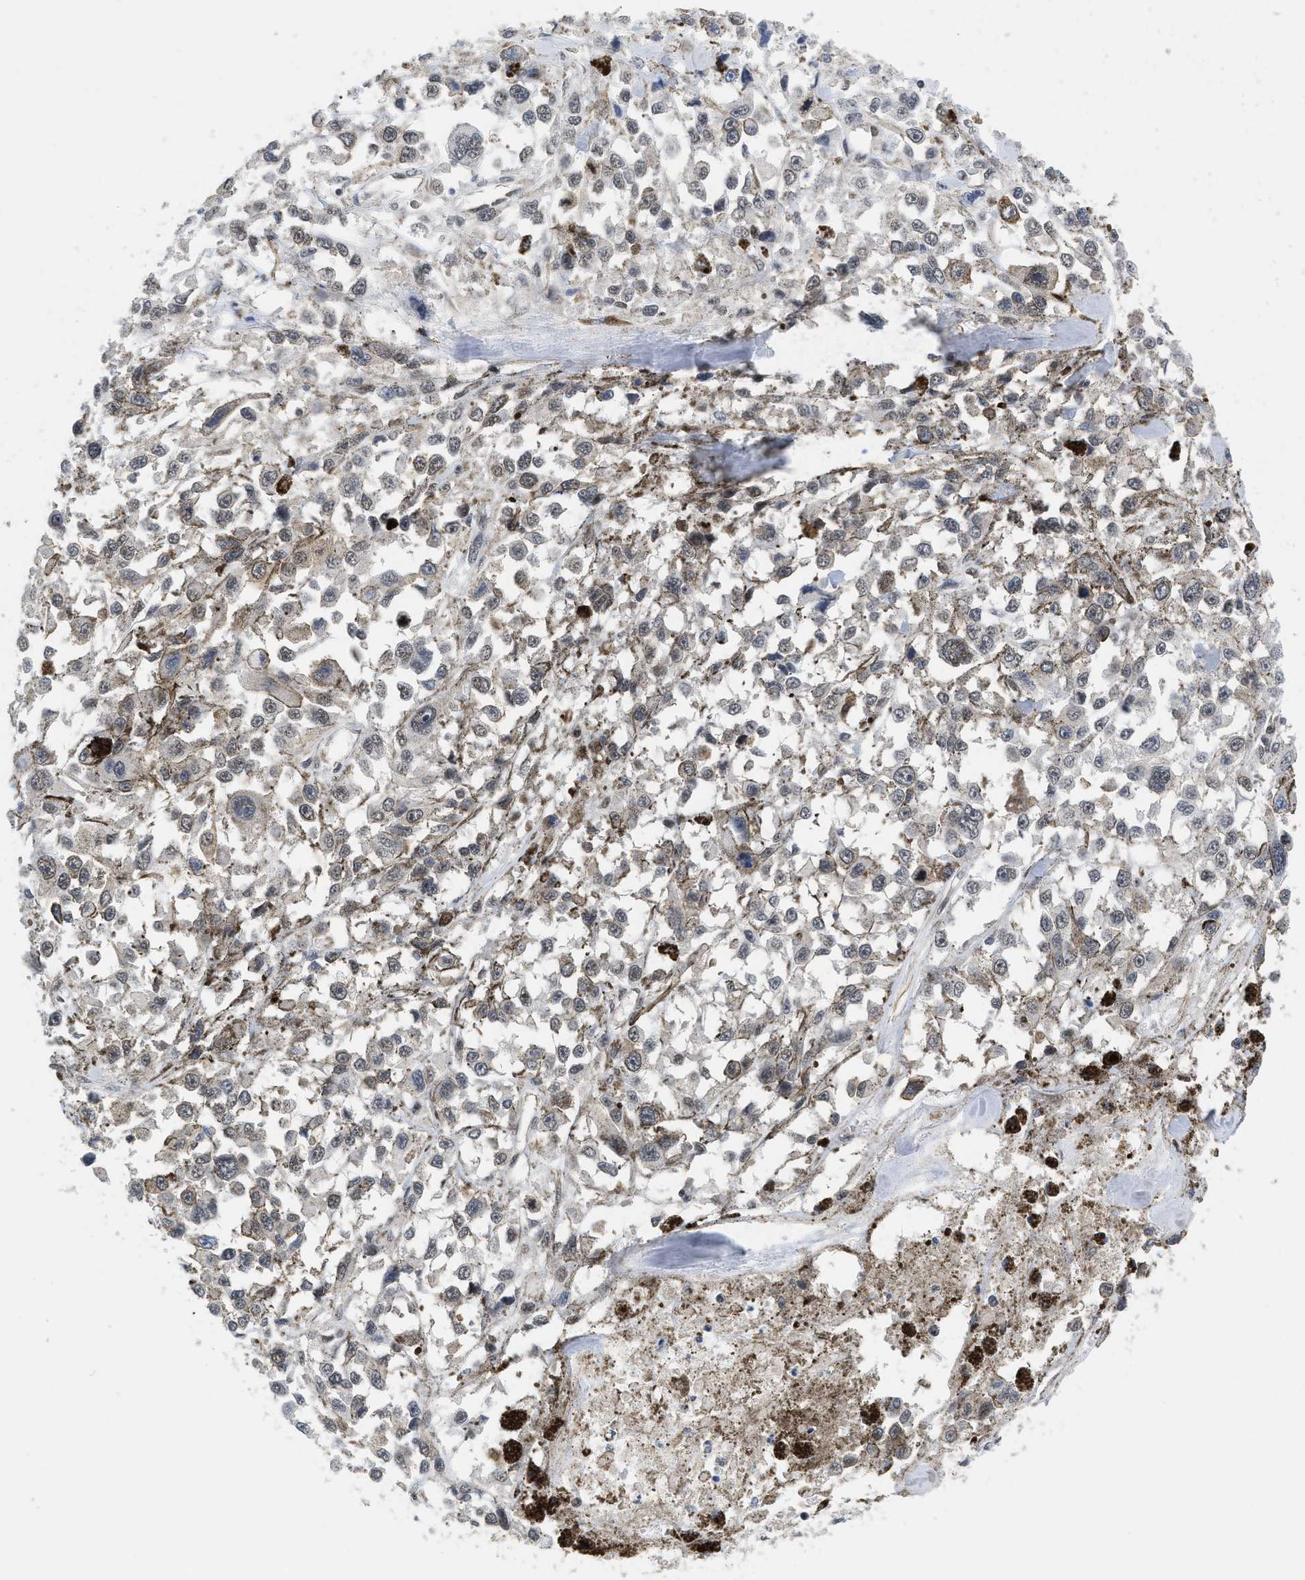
{"staining": {"intensity": "negative", "quantity": "none", "location": "none"}, "tissue": "melanoma", "cell_type": "Tumor cells", "image_type": "cancer", "snomed": [{"axis": "morphology", "description": "Malignant melanoma, Metastatic site"}, {"axis": "topography", "description": "Lymph node"}], "caption": "Immunohistochemistry micrograph of neoplastic tissue: human melanoma stained with DAB (3,3'-diaminobenzidine) demonstrates no significant protein expression in tumor cells.", "gene": "HIF1A", "patient": {"sex": "male", "age": 59}}